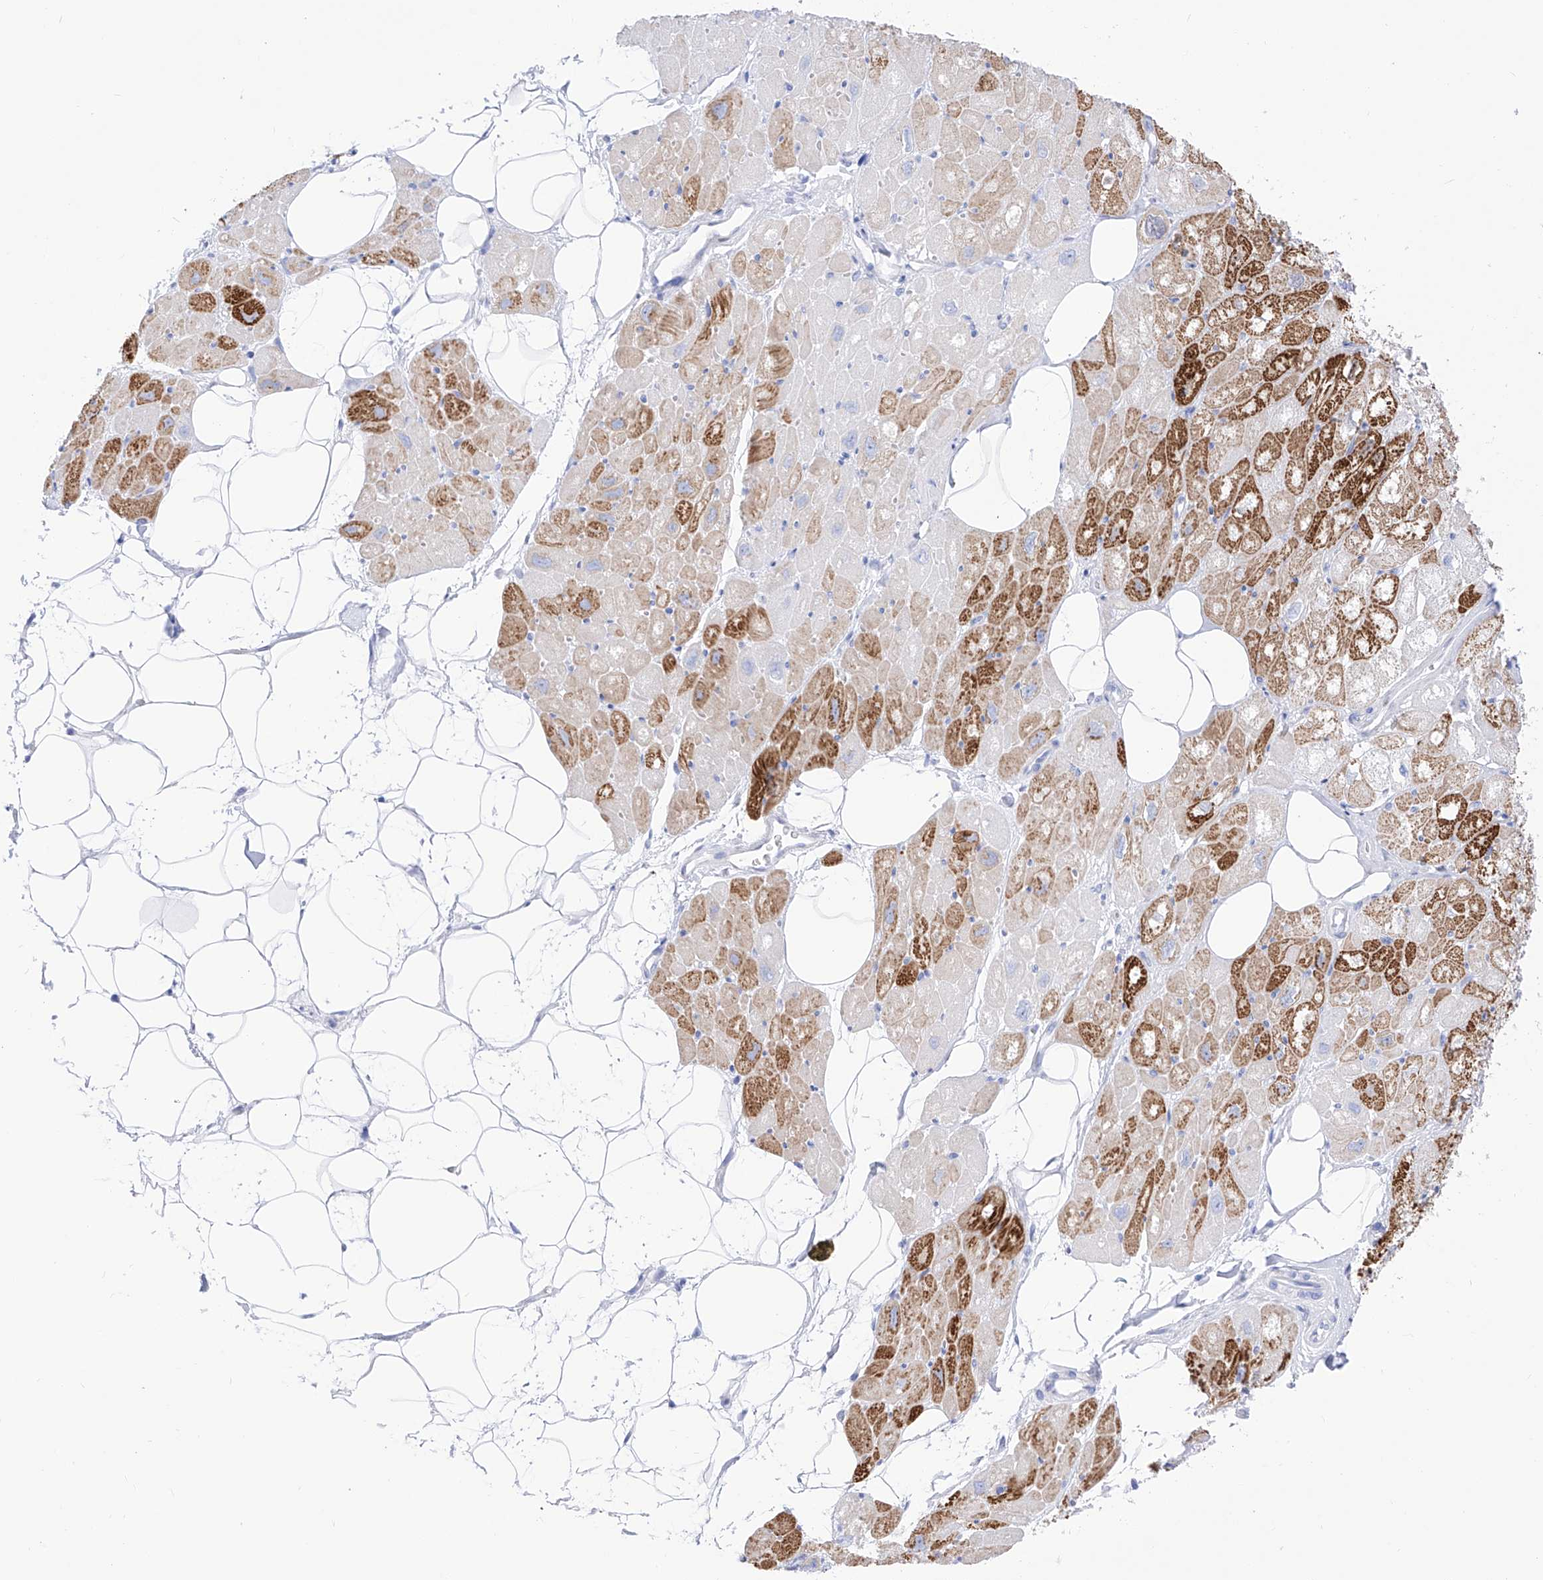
{"staining": {"intensity": "strong", "quantity": "25%-75%", "location": "cytoplasmic/membranous,nuclear"}, "tissue": "heart muscle", "cell_type": "Cardiomyocytes", "image_type": "normal", "snomed": [{"axis": "morphology", "description": "Normal tissue, NOS"}, {"axis": "topography", "description": "Heart"}], "caption": "The micrograph reveals immunohistochemical staining of benign heart muscle. There is strong cytoplasmic/membranous,nuclear expression is identified in about 25%-75% of cardiomyocytes.", "gene": "TRPC7", "patient": {"sex": "male", "age": 50}}